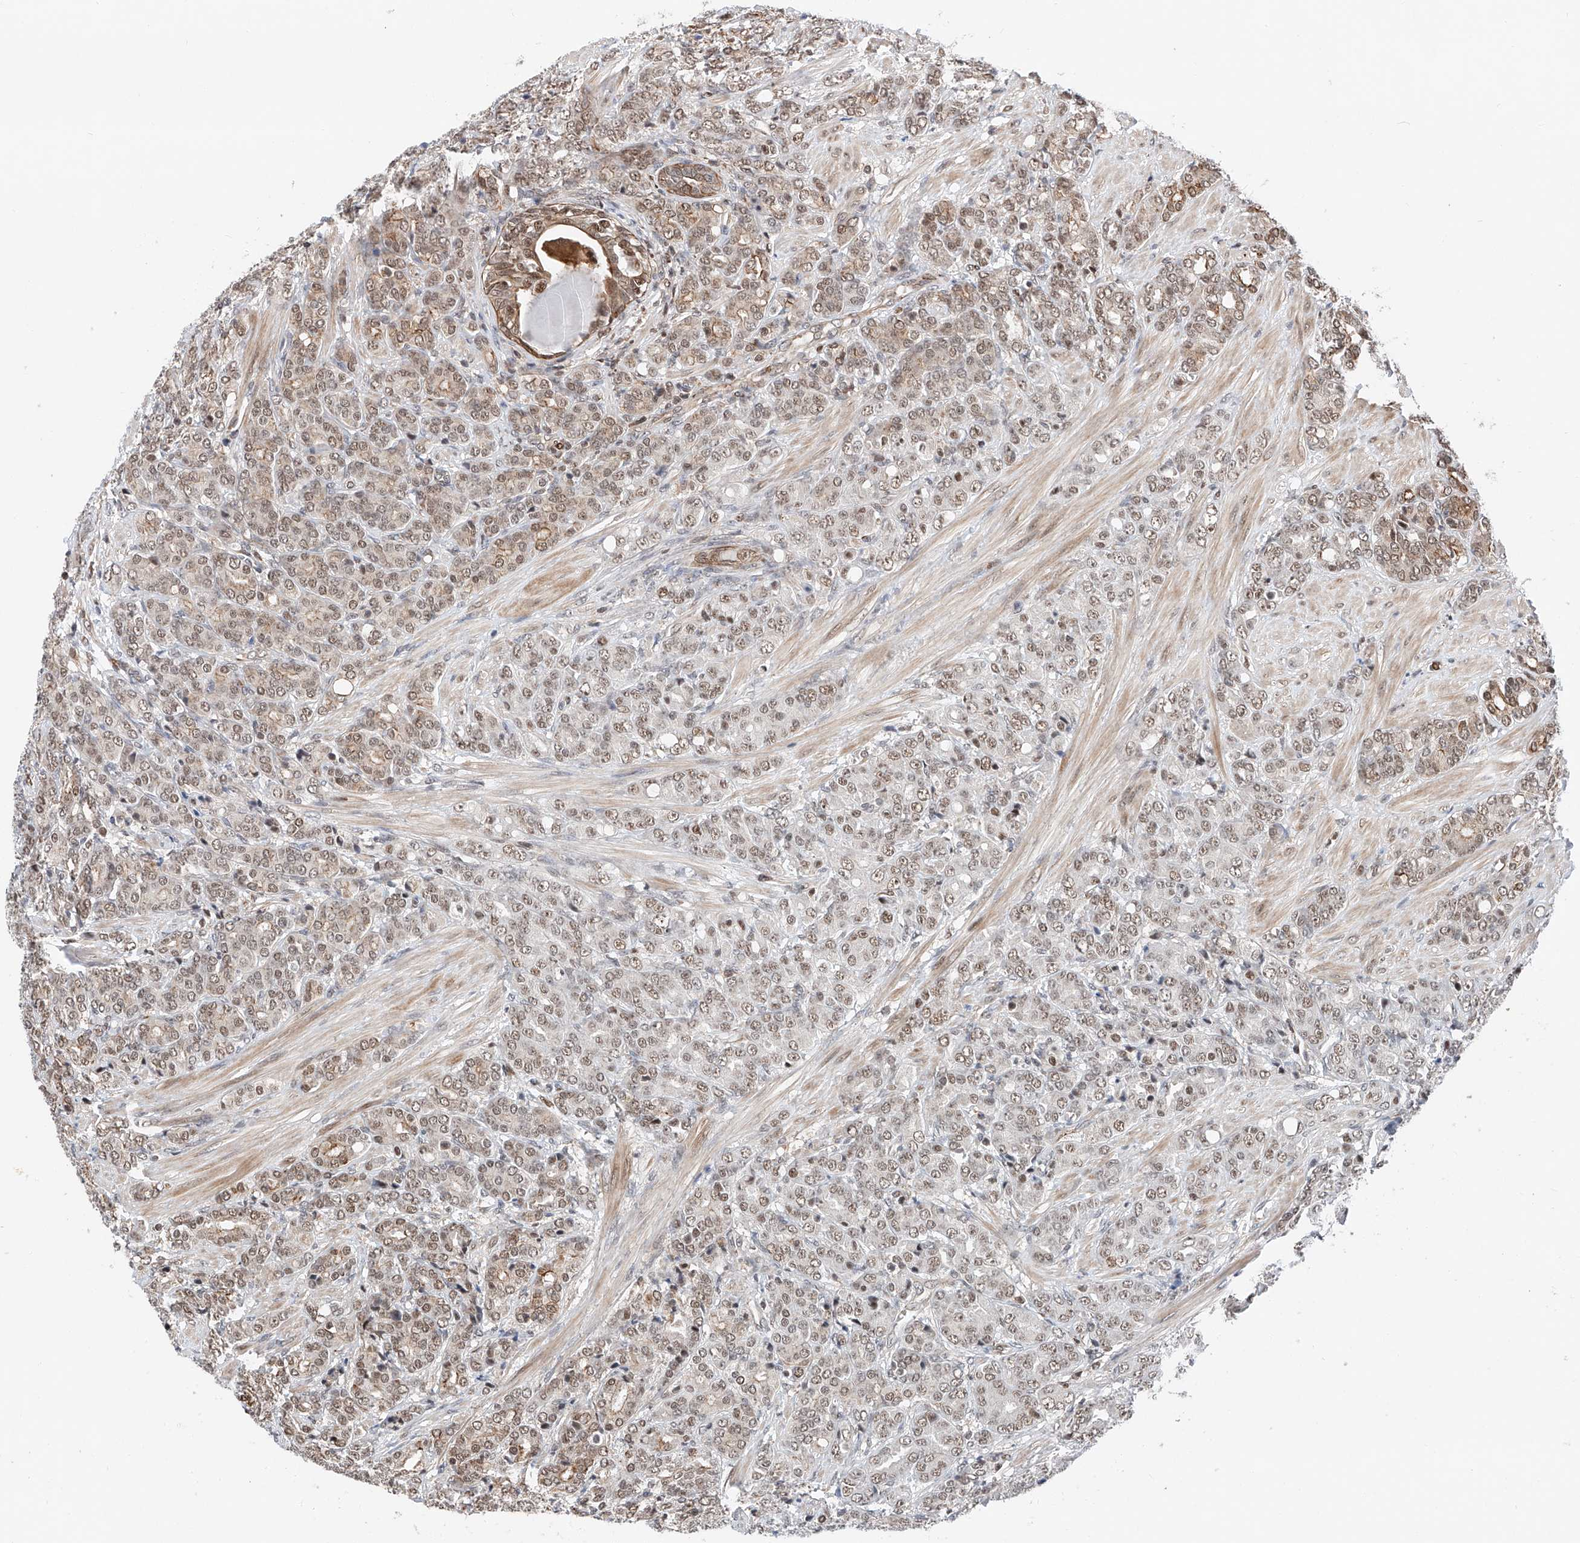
{"staining": {"intensity": "moderate", "quantity": "25%-75%", "location": "cytoplasmic/membranous"}, "tissue": "prostate cancer", "cell_type": "Tumor cells", "image_type": "cancer", "snomed": [{"axis": "morphology", "description": "Adenocarcinoma, High grade"}, {"axis": "topography", "description": "Prostate"}], "caption": "Brown immunohistochemical staining in prostate cancer (adenocarcinoma (high-grade)) displays moderate cytoplasmic/membranous staining in approximately 25%-75% of tumor cells.", "gene": "SNRNP200", "patient": {"sex": "male", "age": 62}}